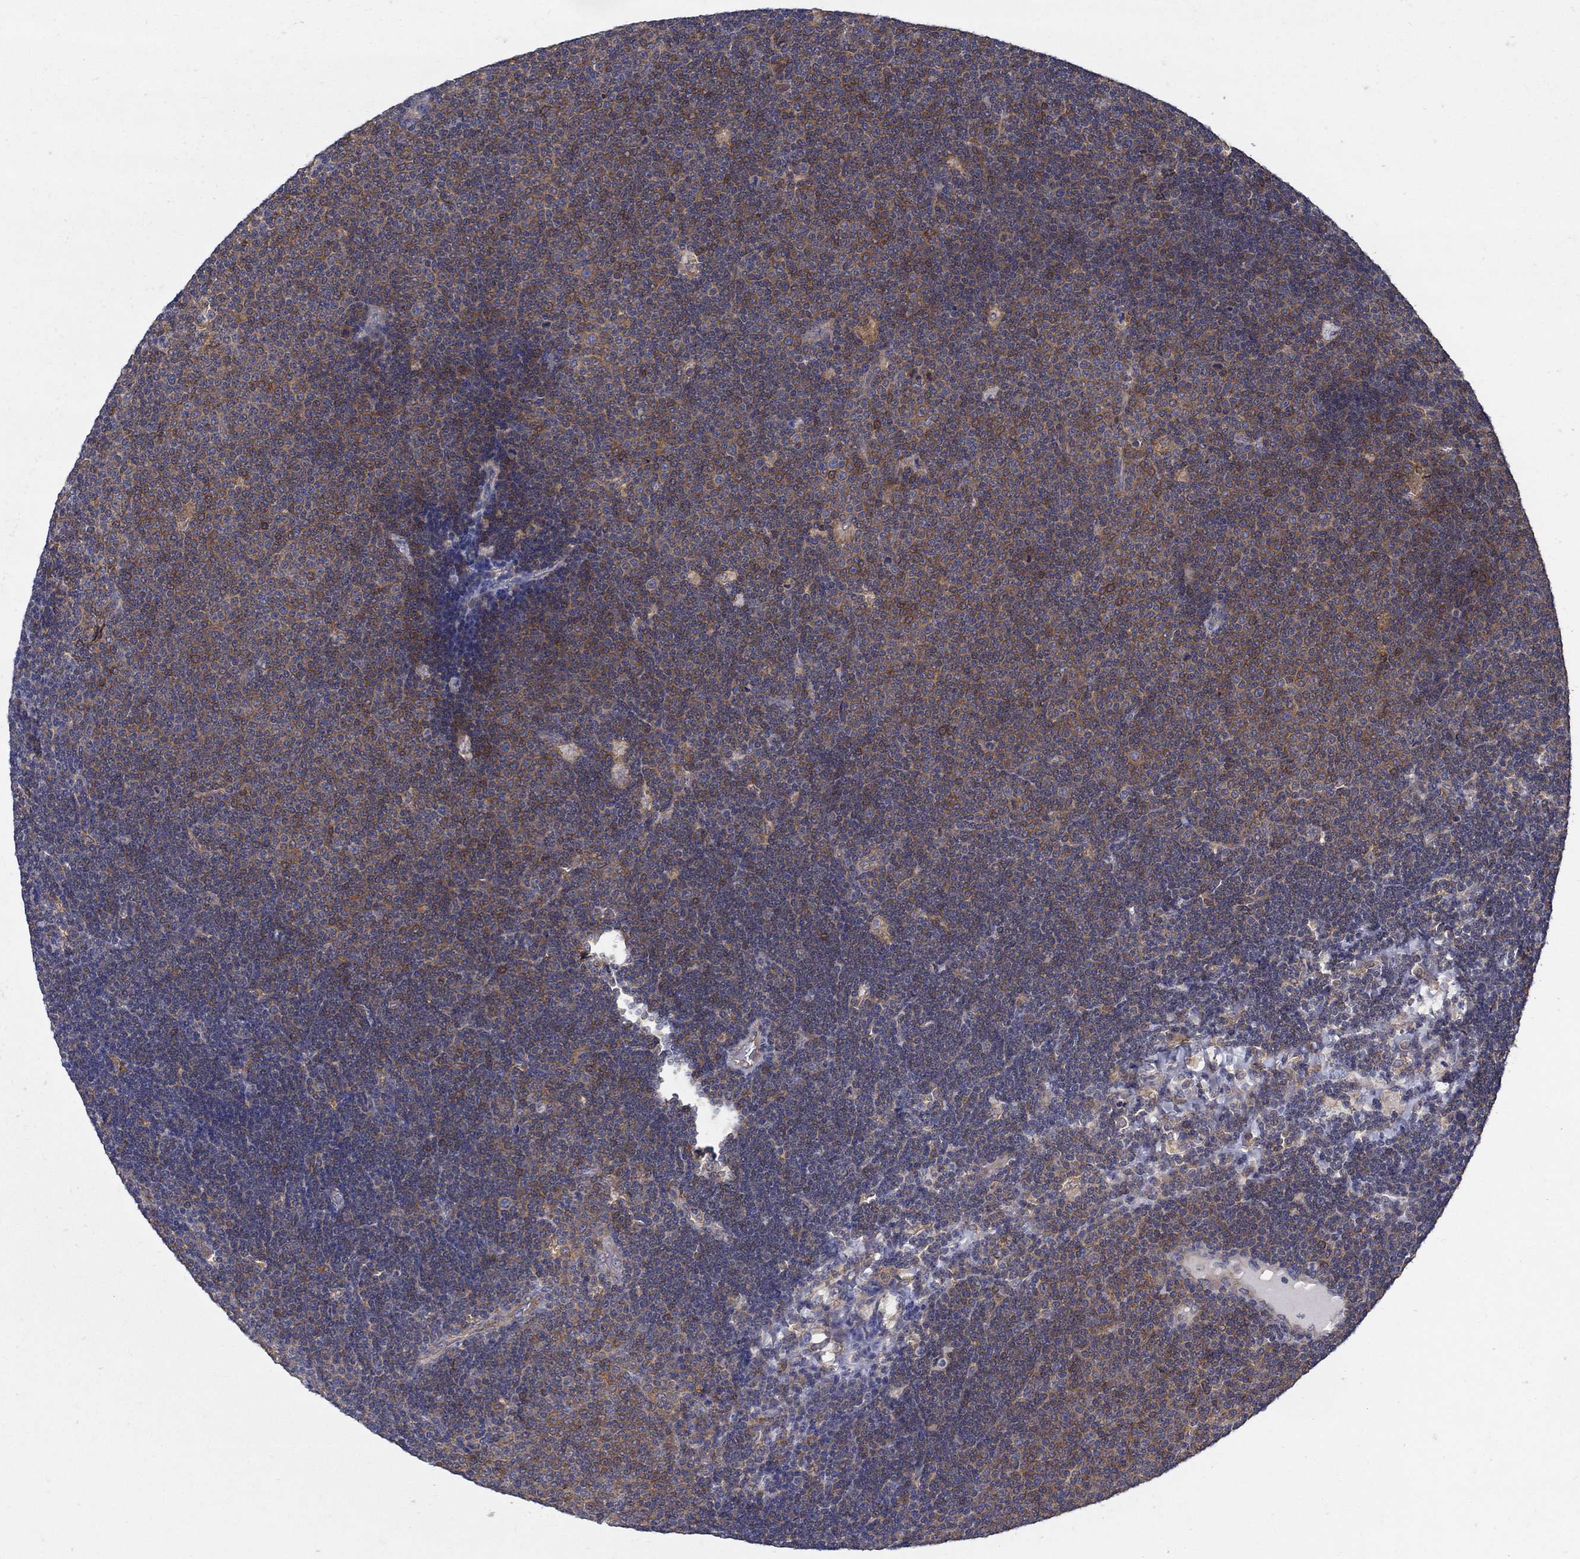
{"staining": {"intensity": "moderate", "quantity": "25%-75%", "location": "cytoplasmic/membranous"}, "tissue": "lymphoma", "cell_type": "Tumor cells", "image_type": "cancer", "snomed": [{"axis": "morphology", "description": "Malignant lymphoma, non-Hodgkin's type, Low grade"}, {"axis": "topography", "description": "Brain"}], "caption": "A brown stain highlights moderate cytoplasmic/membranous expression of a protein in lymphoma tumor cells. (Stains: DAB in brown, nuclei in blue, Microscopy: brightfield microscopy at high magnification).", "gene": "MTHFR", "patient": {"sex": "female", "age": 66}}